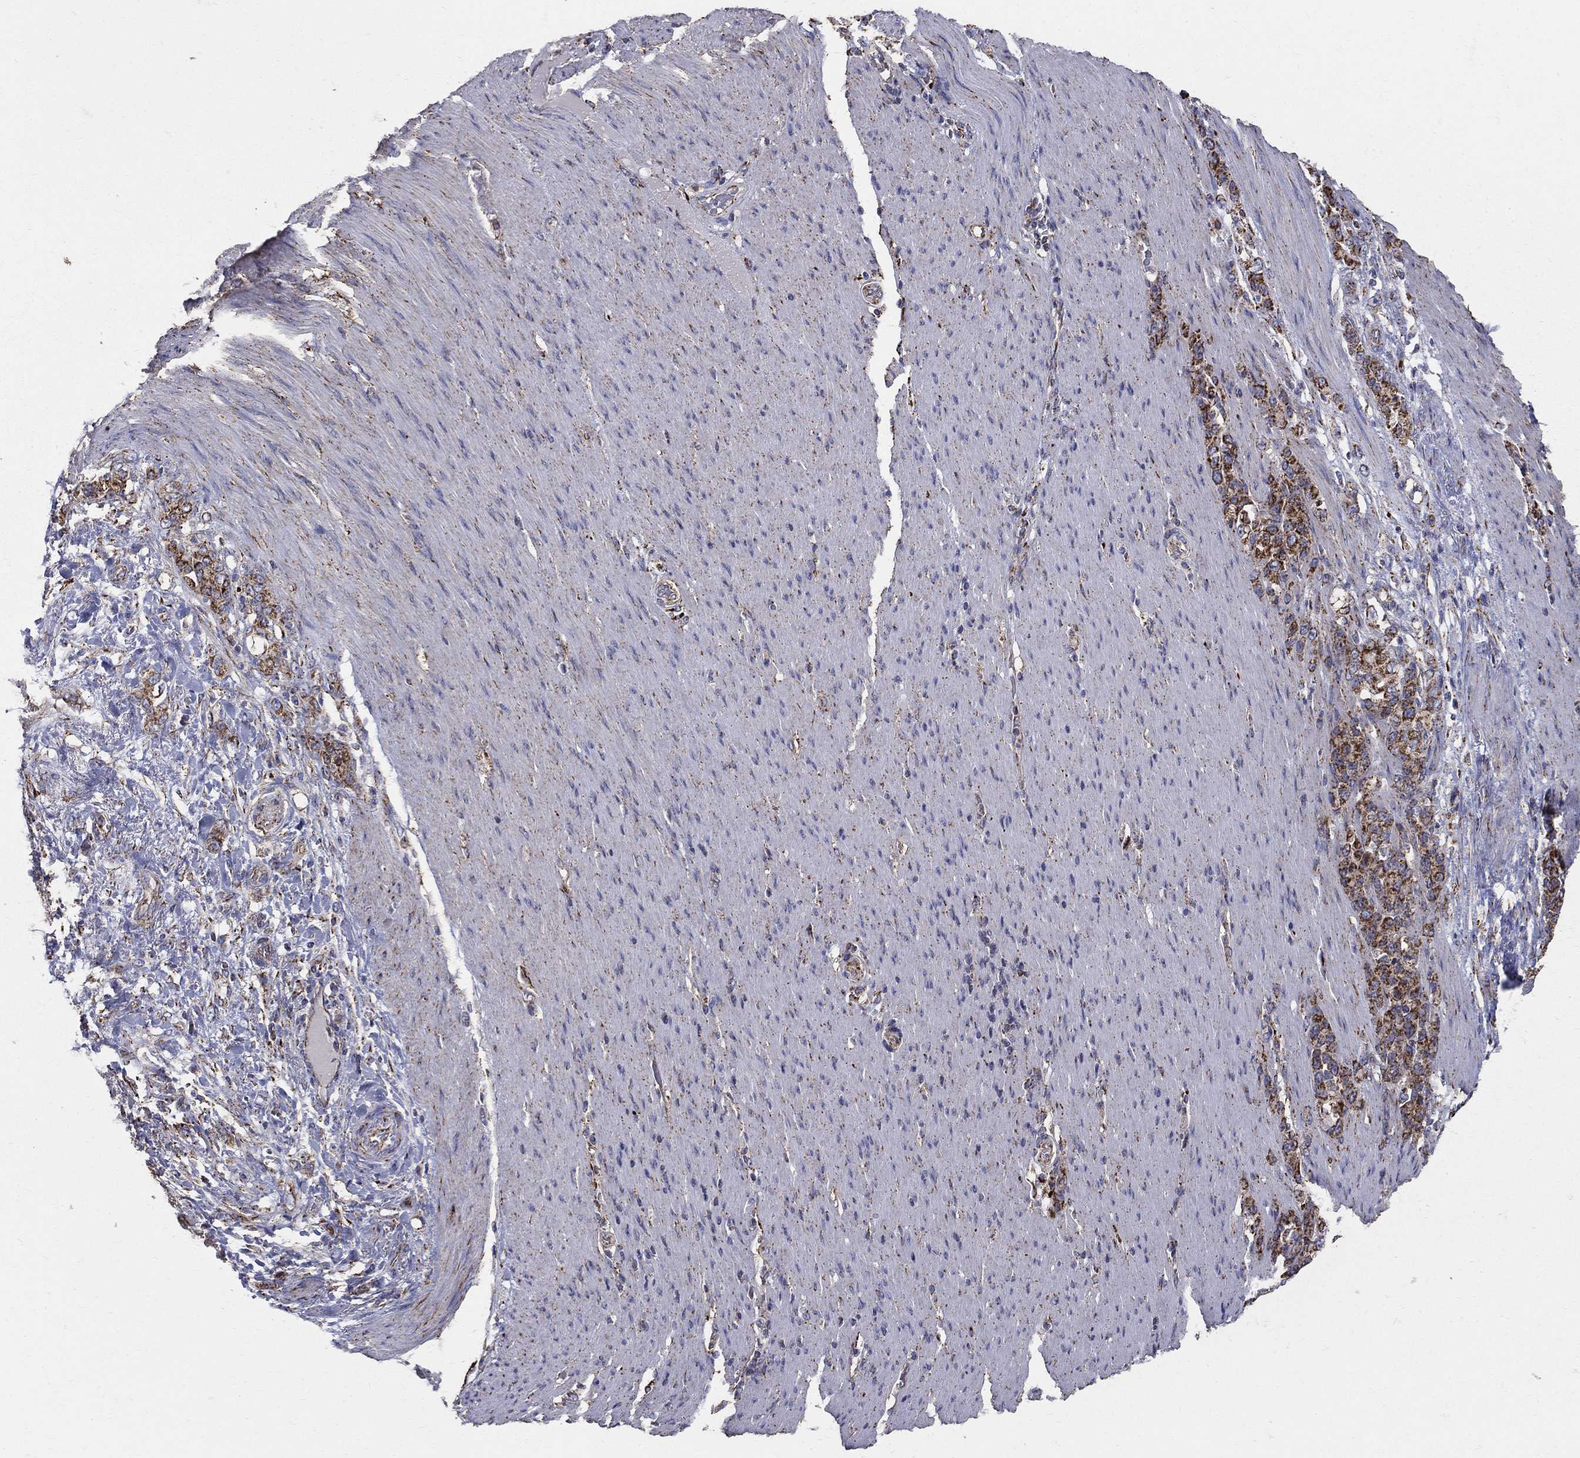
{"staining": {"intensity": "strong", "quantity": ">75%", "location": "cytoplasmic/membranous"}, "tissue": "stomach cancer", "cell_type": "Tumor cells", "image_type": "cancer", "snomed": [{"axis": "morphology", "description": "Normal tissue, NOS"}, {"axis": "morphology", "description": "Adenocarcinoma, NOS"}, {"axis": "topography", "description": "Stomach"}], "caption": "Protein staining of stomach cancer tissue exhibits strong cytoplasmic/membranous expression in about >75% of tumor cells. Nuclei are stained in blue.", "gene": "GCSH", "patient": {"sex": "female", "age": 79}}